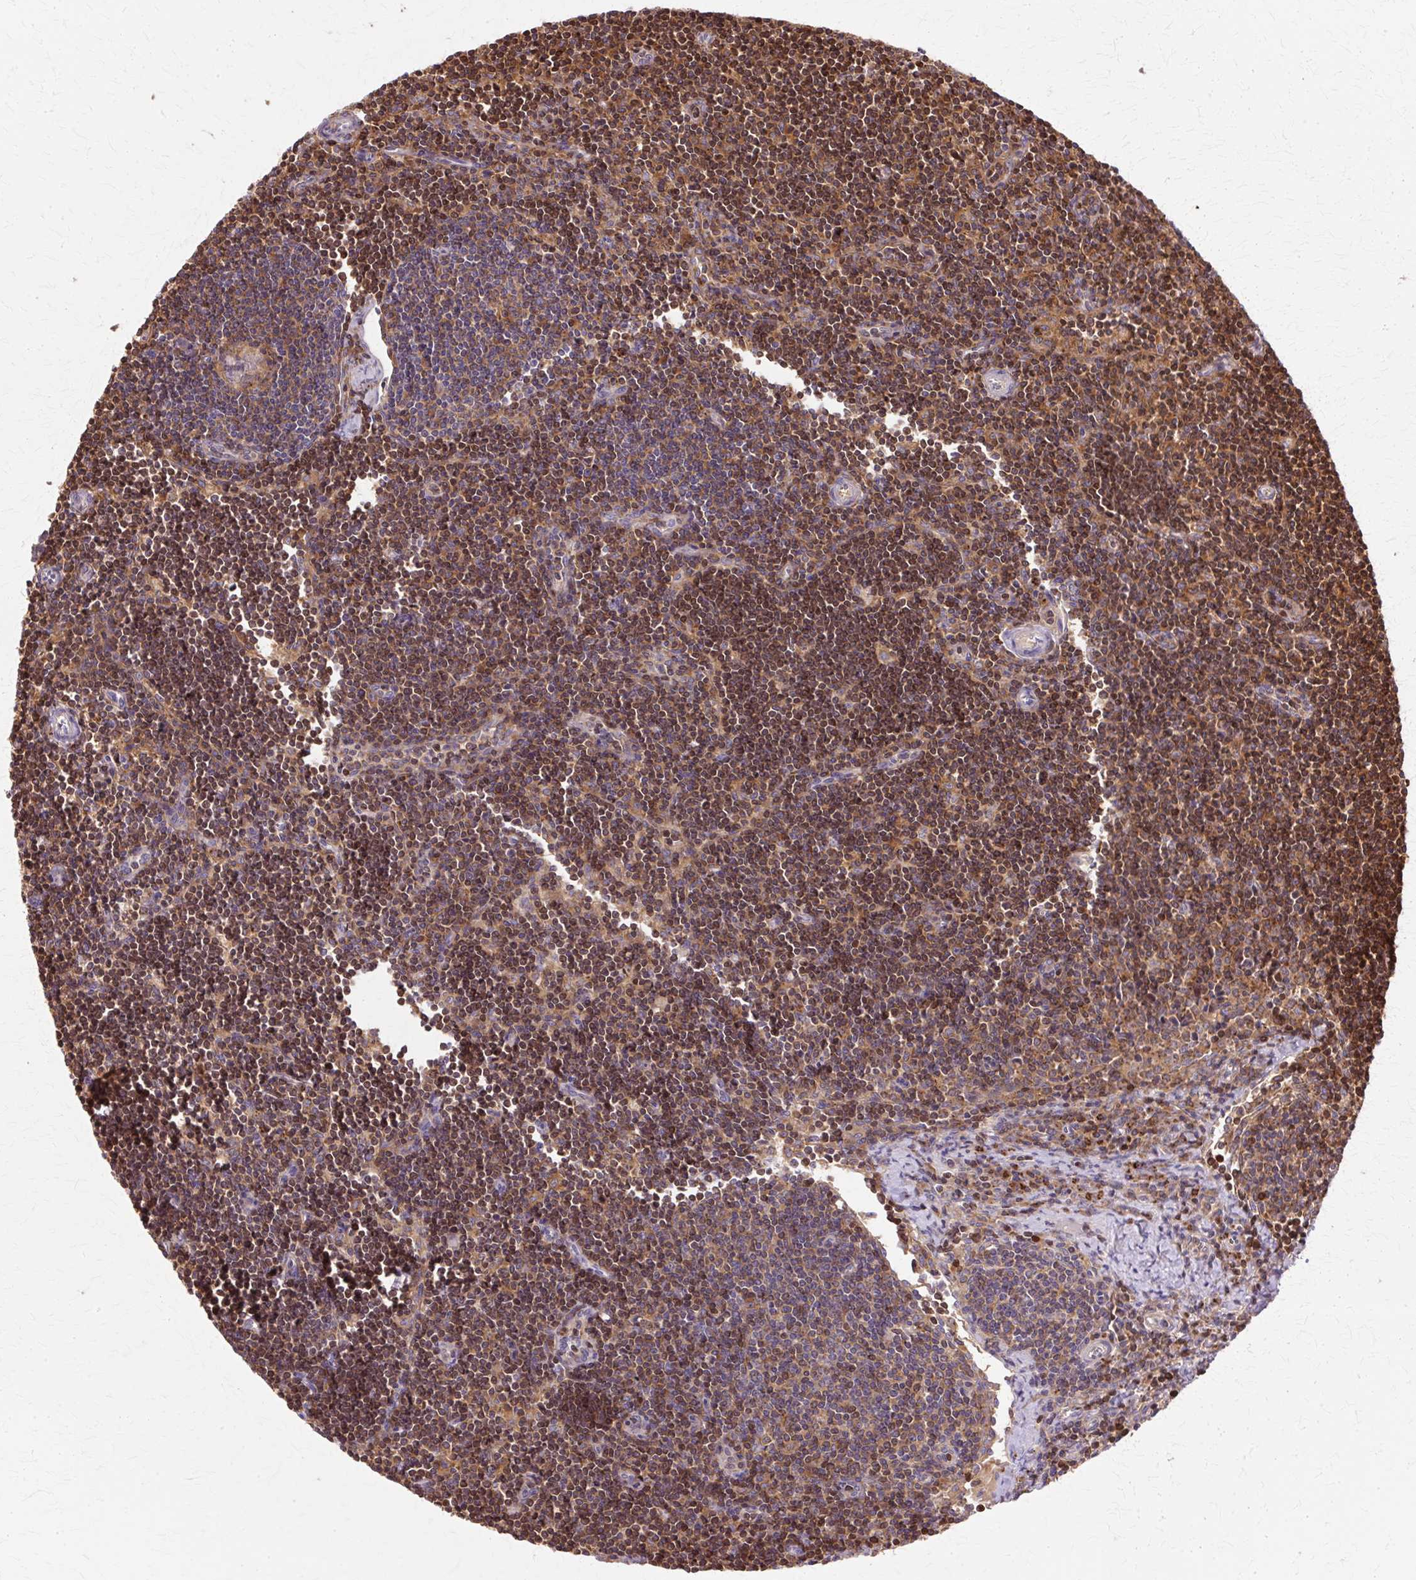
{"staining": {"intensity": "moderate", "quantity": "25%-75%", "location": "cytoplasmic/membranous,nuclear"}, "tissue": "lymph node", "cell_type": "Non-germinal center cells", "image_type": "normal", "snomed": [{"axis": "morphology", "description": "Normal tissue, NOS"}, {"axis": "topography", "description": "Lymph node"}], "caption": "Immunohistochemistry (IHC) of unremarkable lymph node reveals medium levels of moderate cytoplasmic/membranous,nuclear staining in about 25%-75% of non-germinal center cells.", "gene": "COPB1", "patient": {"sex": "female", "age": 29}}